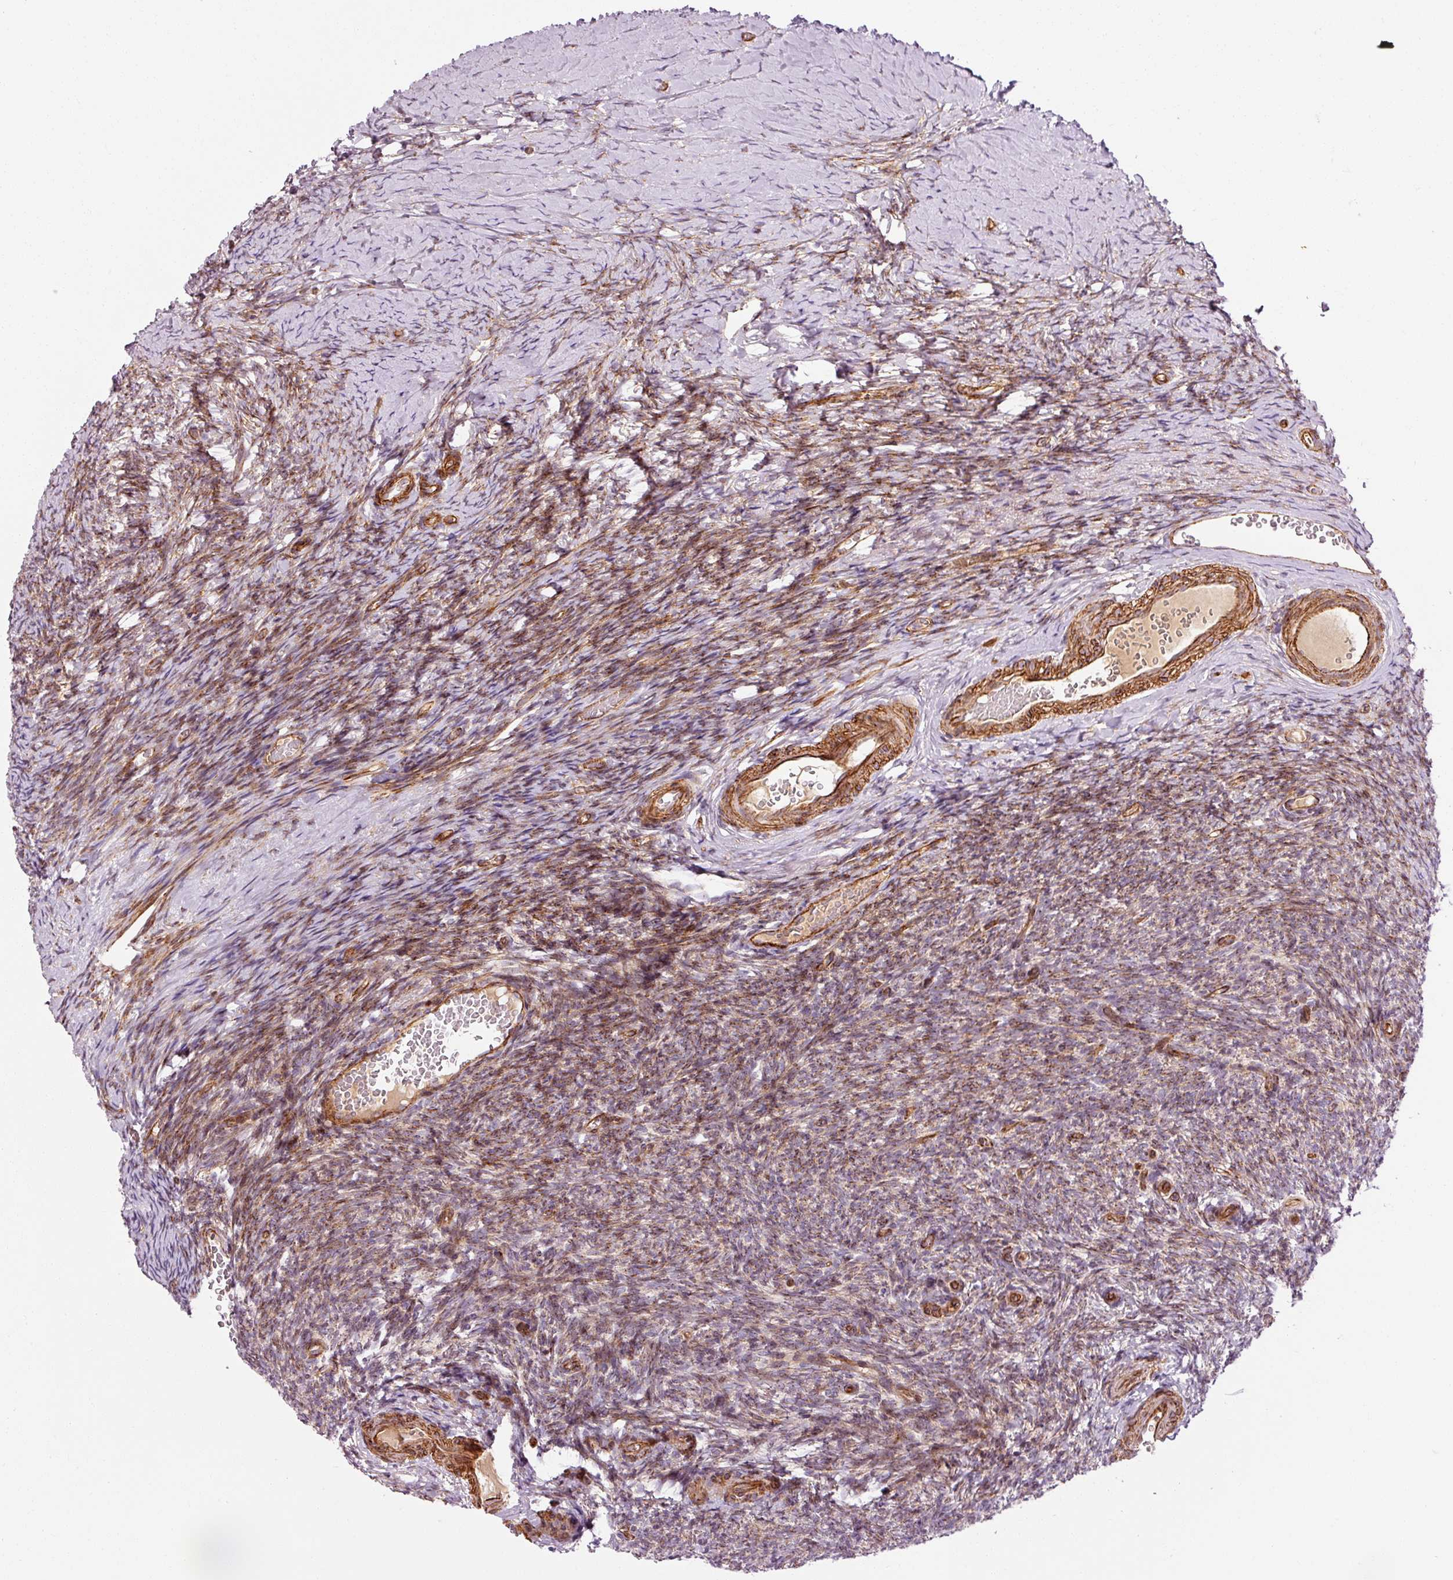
{"staining": {"intensity": "moderate", "quantity": "<25%", "location": "cytoplasmic/membranous"}, "tissue": "ovary", "cell_type": "Follicle cells", "image_type": "normal", "snomed": [{"axis": "morphology", "description": "Normal tissue, NOS"}, {"axis": "topography", "description": "Ovary"}], "caption": "Immunohistochemical staining of normal human ovary displays low levels of moderate cytoplasmic/membranous expression in approximately <25% of follicle cells.", "gene": "LIMK2", "patient": {"sex": "female", "age": 39}}